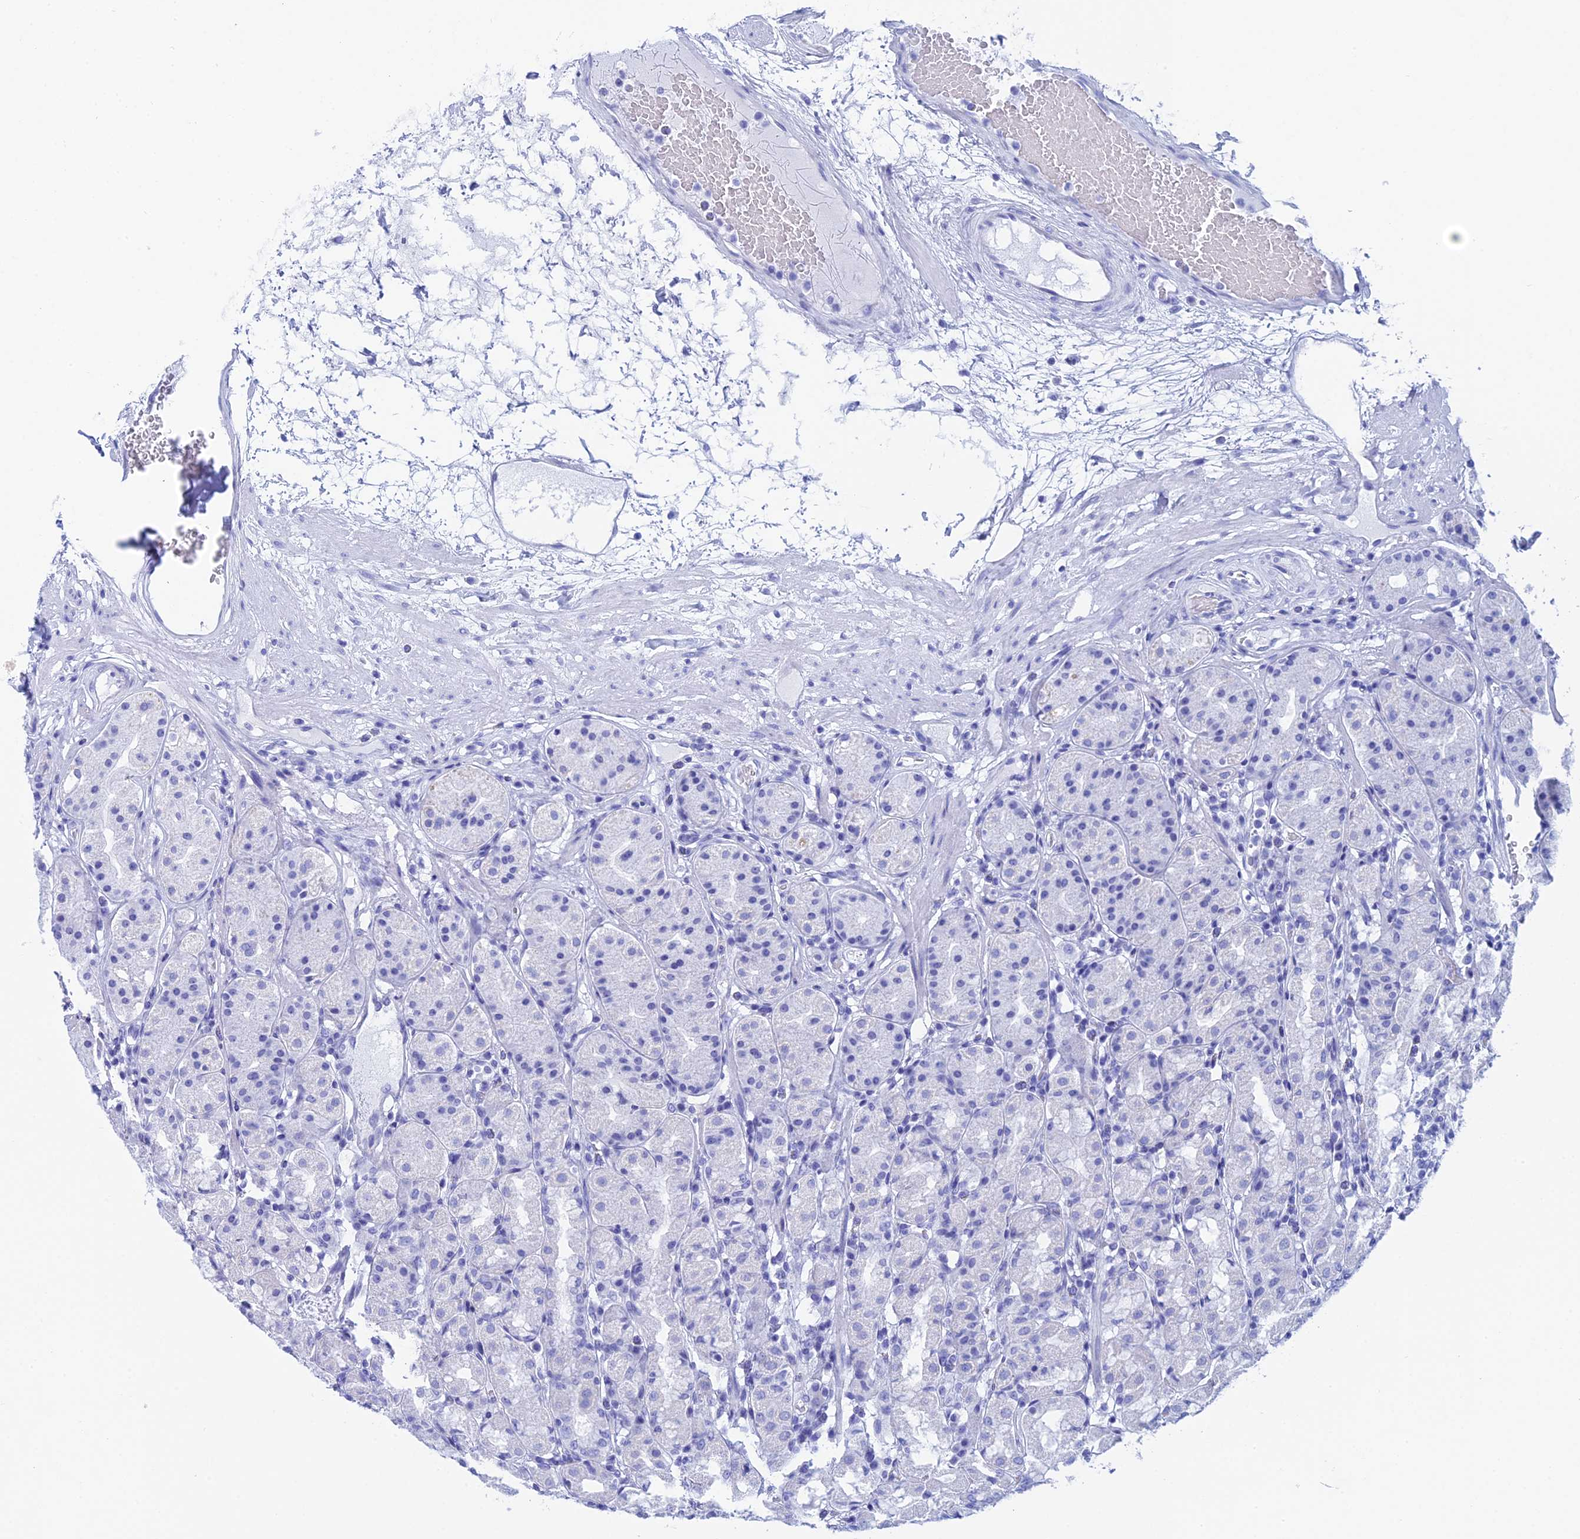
{"staining": {"intensity": "negative", "quantity": "none", "location": "none"}, "tissue": "stomach", "cell_type": "Glandular cells", "image_type": "normal", "snomed": [{"axis": "morphology", "description": "Normal tissue, NOS"}, {"axis": "topography", "description": "Stomach, lower"}], "caption": "Human stomach stained for a protein using immunohistochemistry (IHC) demonstrates no staining in glandular cells.", "gene": "TEX101", "patient": {"sex": "female", "age": 56}}